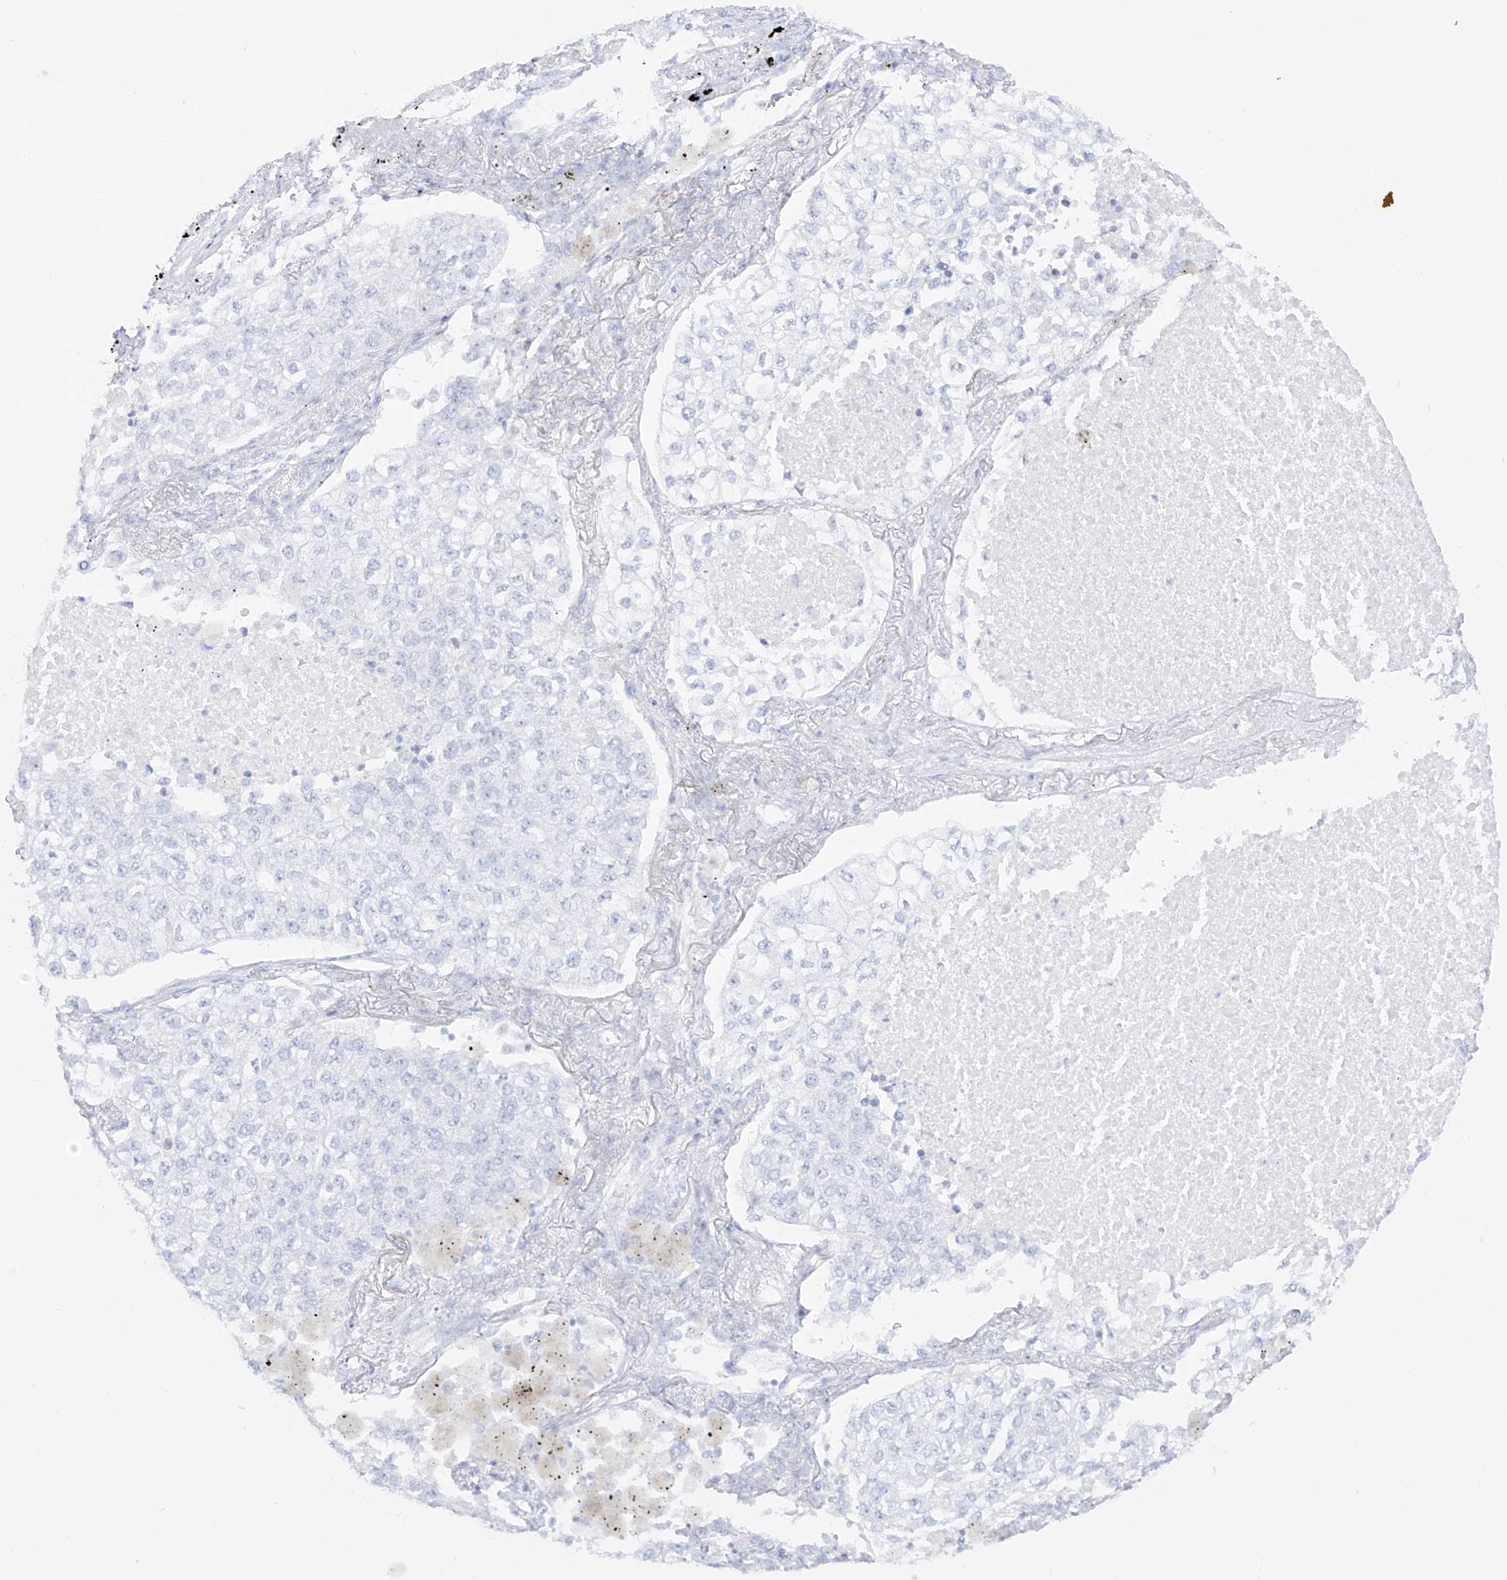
{"staining": {"intensity": "negative", "quantity": "none", "location": "none"}, "tissue": "lung cancer", "cell_type": "Tumor cells", "image_type": "cancer", "snomed": [{"axis": "morphology", "description": "Adenocarcinoma, NOS"}, {"axis": "topography", "description": "Lung"}], "caption": "An immunohistochemistry (IHC) histopathology image of adenocarcinoma (lung) is shown. There is no staining in tumor cells of adenocarcinoma (lung).", "gene": "ZNF180", "patient": {"sex": "male", "age": 63}}